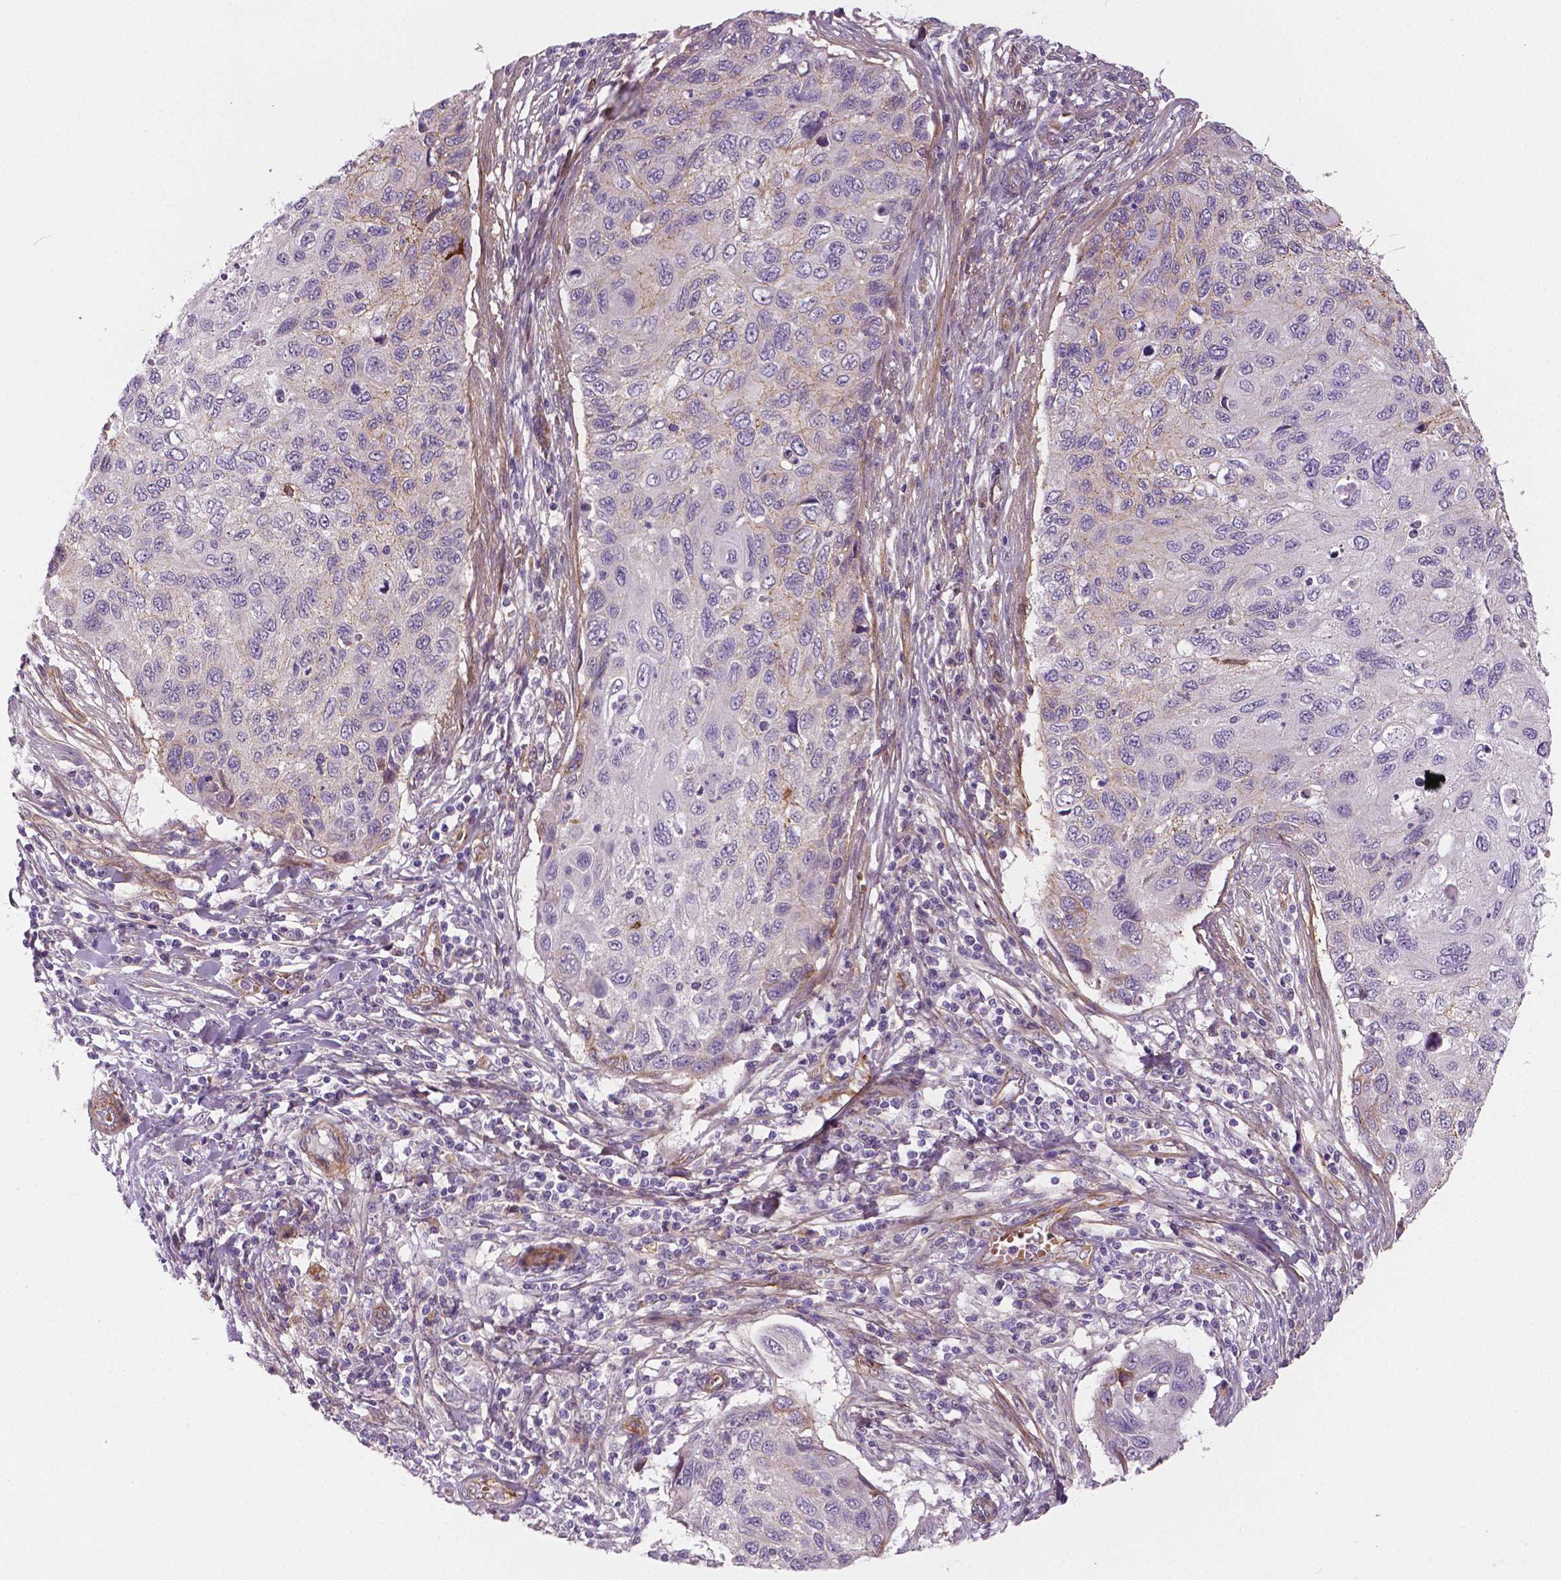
{"staining": {"intensity": "negative", "quantity": "none", "location": "none"}, "tissue": "cervical cancer", "cell_type": "Tumor cells", "image_type": "cancer", "snomed": [{"axis": "morphology", "description": "Squamous cell carcinoma, NOS"}, {"axis": "topography", "description": "Cervix"}], "caption": "High power microscopy histopathology image of an immunohistochemistry image of cervical cancer, revealing no significant staining in tumor cells. Brightfield microscopy of immunohistochemistry (IHC) stained with DAB (3,3'-diaminobenzidine) (brown) and hematoxylin (blue), captured at high magnification.", "gene": "FLT1", "patient": {"sex": "female", "age": 70}}